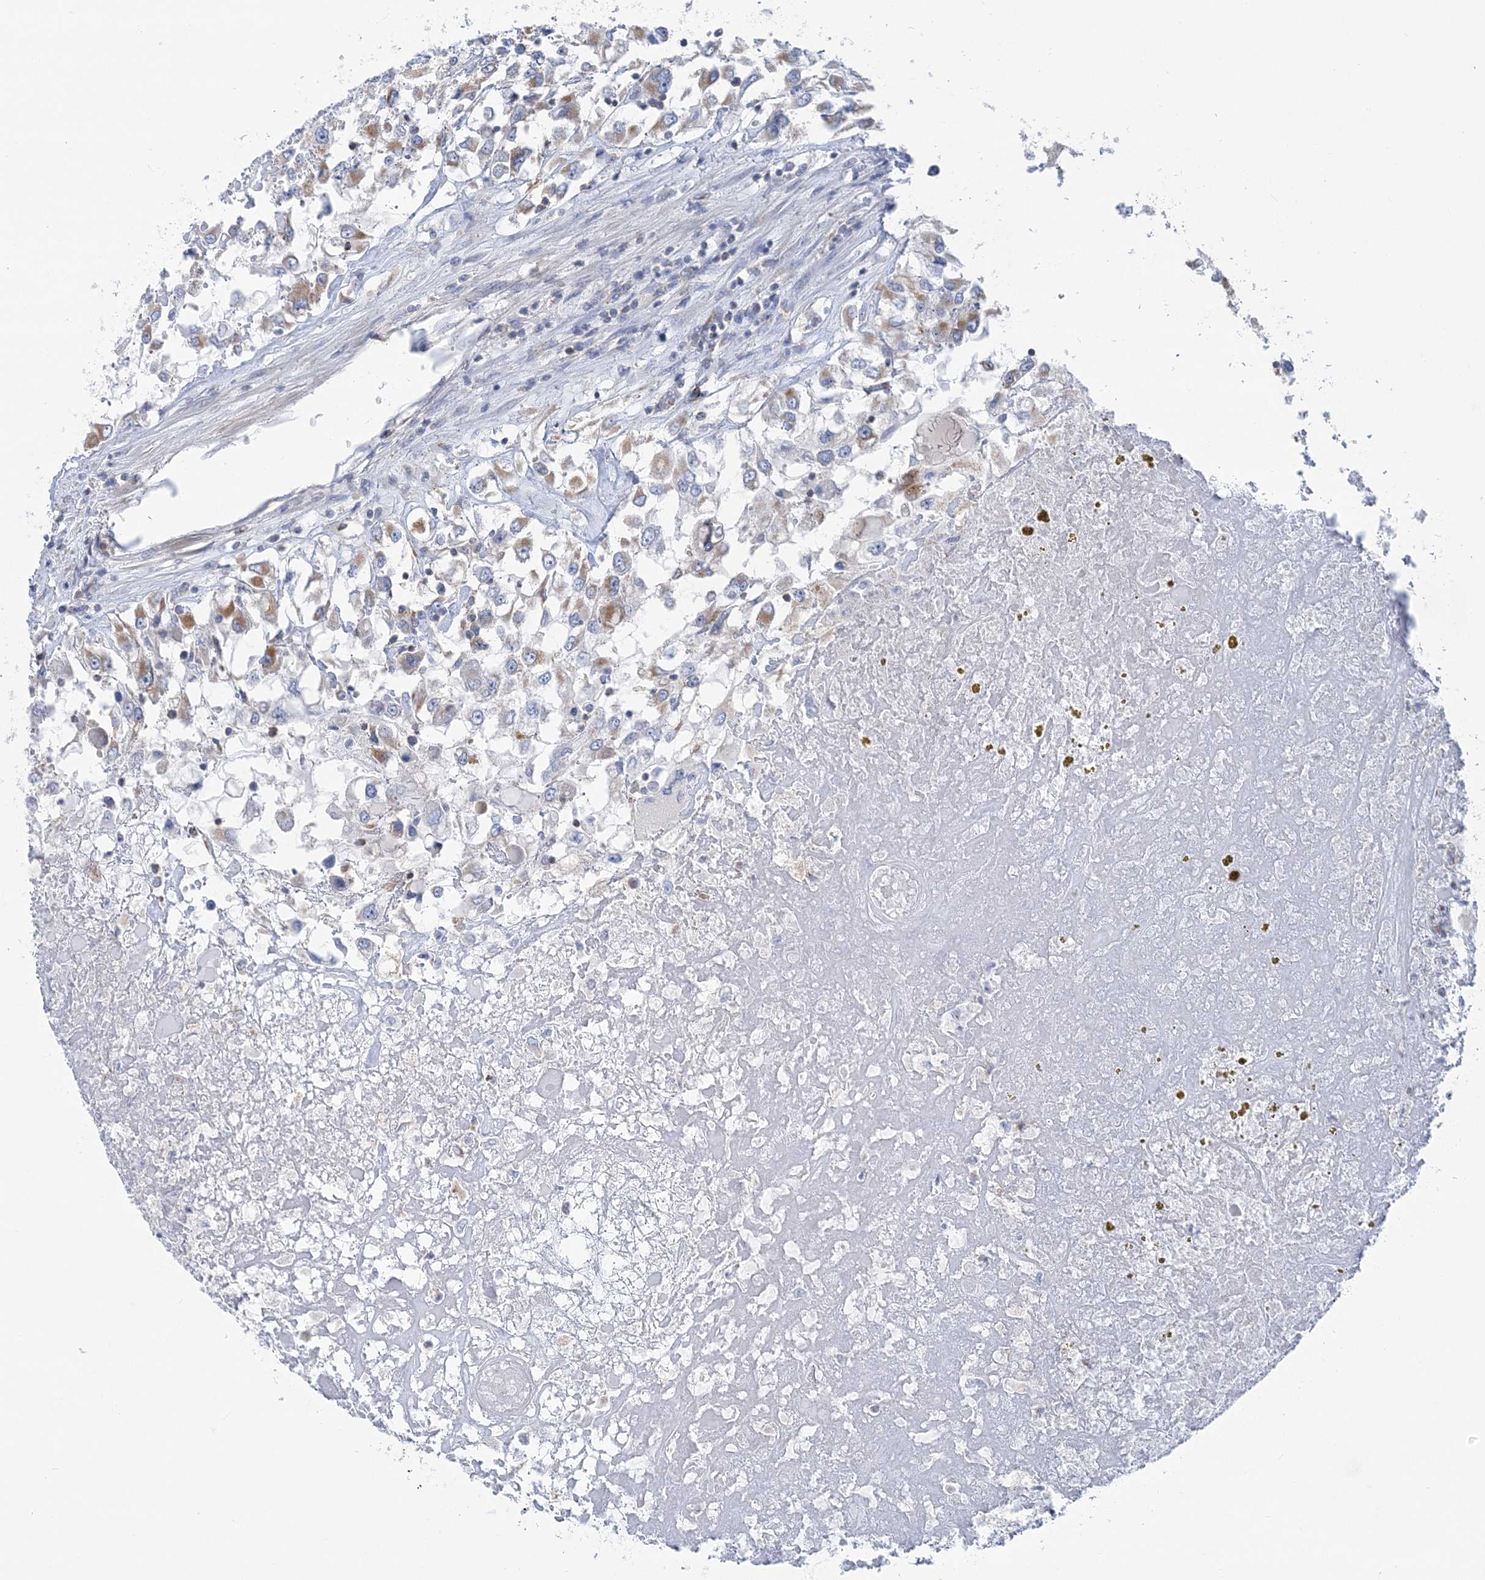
{"staining": {"intensity": "moderate", "quantity": "<25%", "location": "cytoplasmic/membranous"}, "tissue": "renal cancer", "cell_type": "Tumor cells", "image_type": "cancer", "snomed": [{"axis": "morphology", "description": "Adenocarcinoma, NOS"}, {"axis": "topography", "description": "Kidney"}], "caption": "There is low levels of moderate cytoplasmic/membranous positivity in tumor cells of renal adenocarcinoma, as demonstrated by immunohistochemical staining (brown color).", "gene": "FAM114A2", "patient": {"sex": "female", "age": 52}}